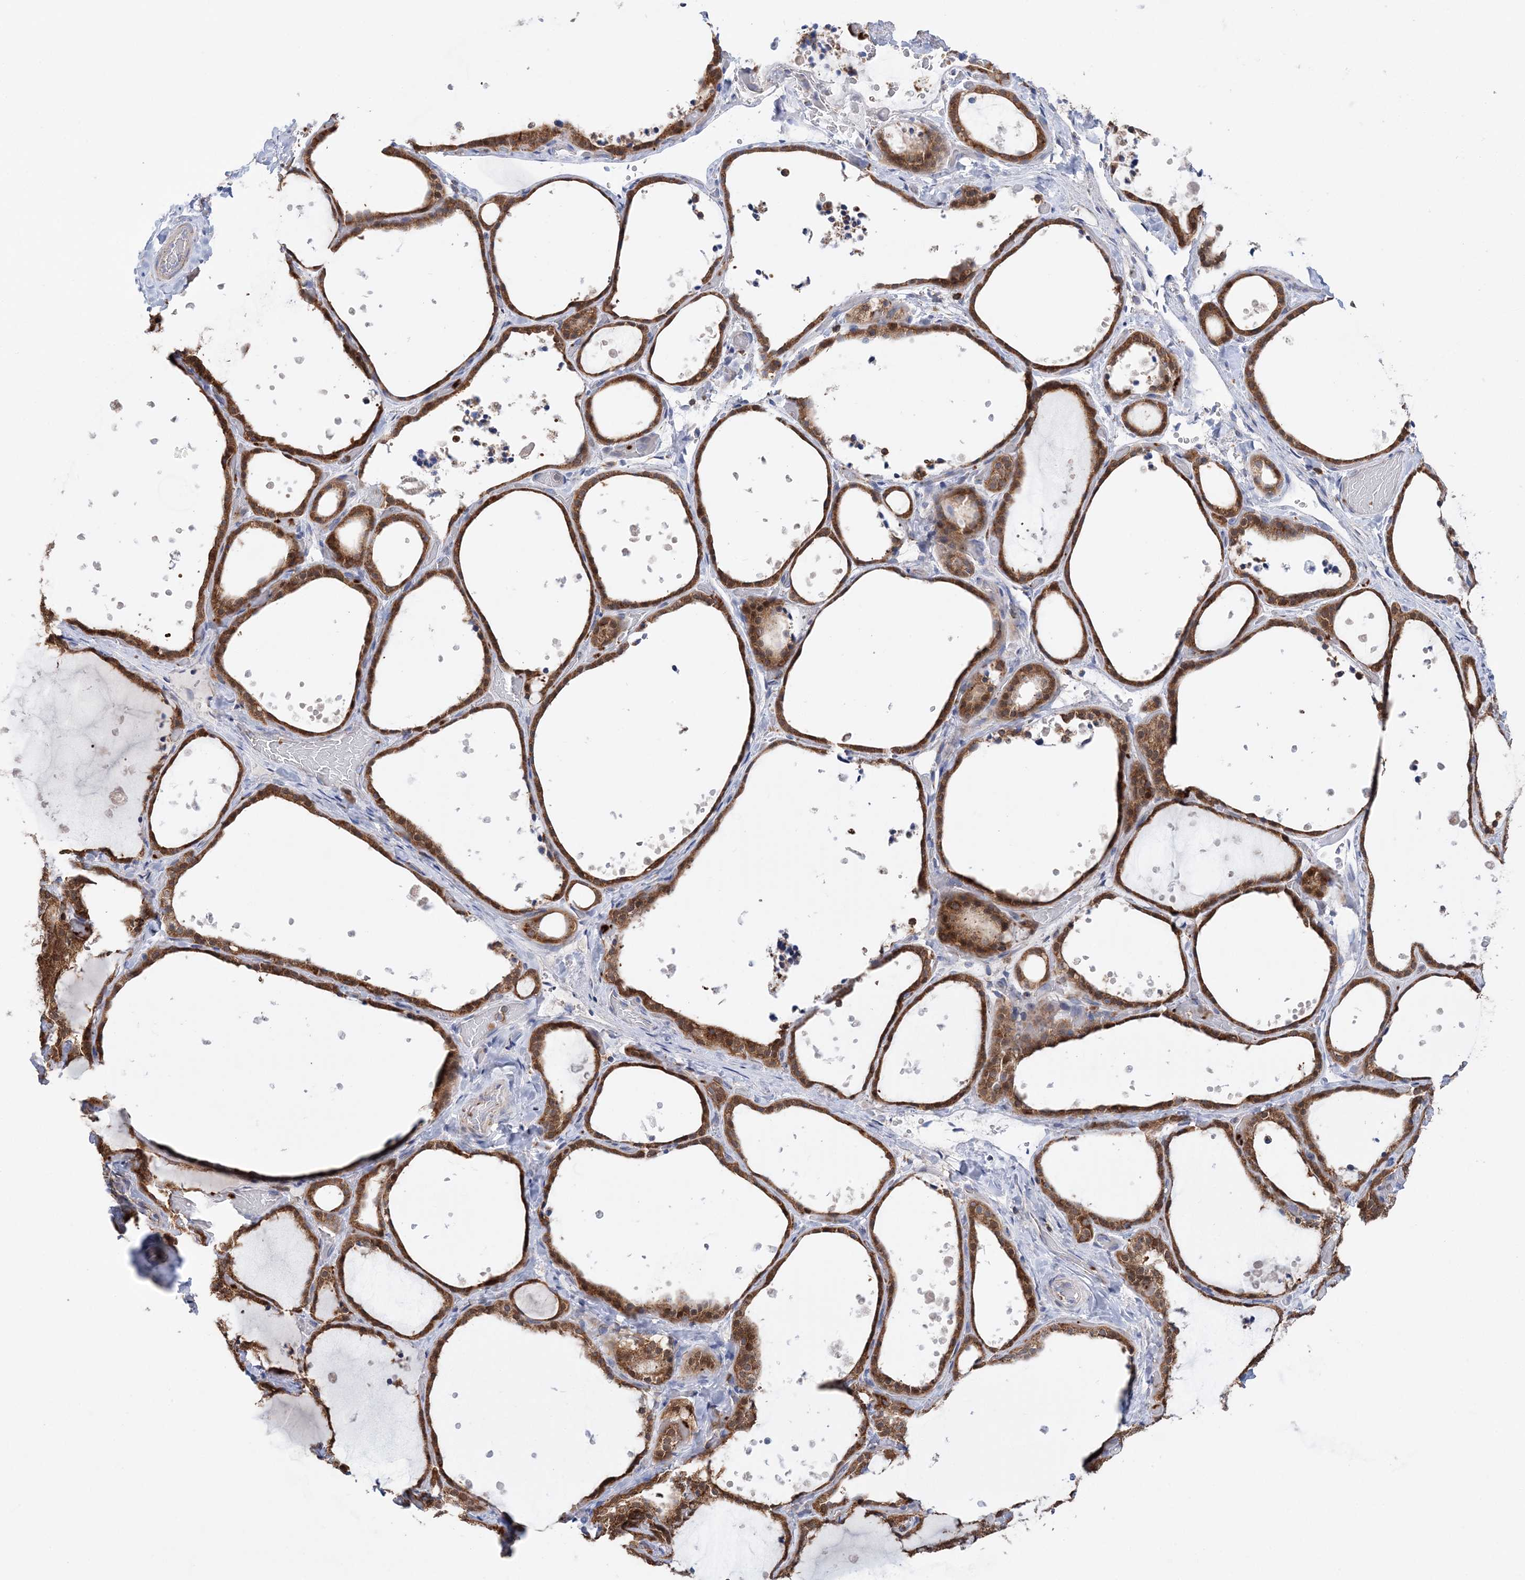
{"staining": {"intensity": "strong", "quantity": ">75%", "location": "cytoplasmic/membranous"}, "tissue": "thyroid gland", "cell_type": "Glandular cells", "image_type": "normal", "snomed": [{"axis": "morphology", "description": "Normal tissue, NOS"}, {"axis": "topography", "description": "Thyroid gland"}], "caption": "This image reveals IHC staining of unremarkable human thyroid gland, with high strong cytoplasmic/membranous staining in about >75% of glandular cells.", "gene": "TTC32", "patient": {"sex": "female", "age": 44}}